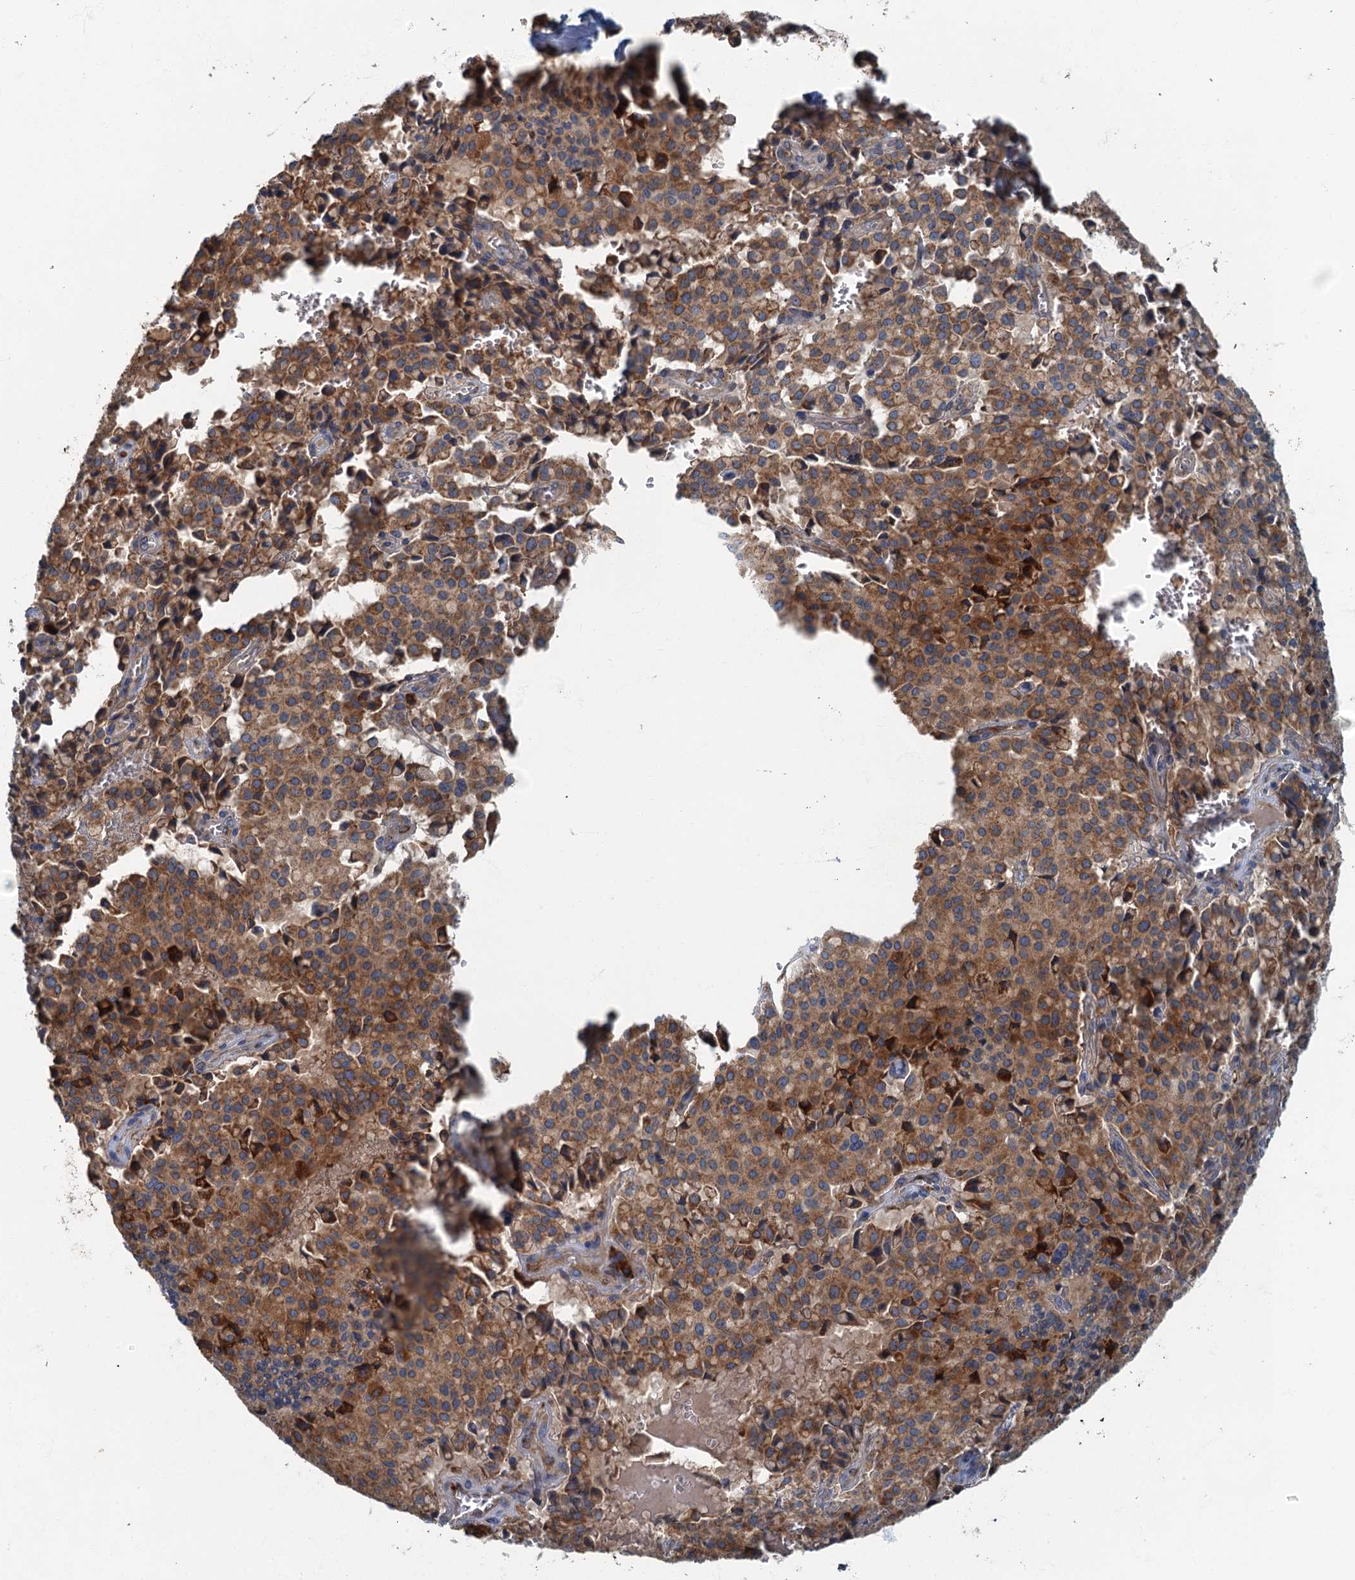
{"staining": {"intensity": "moderate", "quantity": ">75%", "location": "cytoplasmic/membranous"}, "tissue": "pancreatic cancer", "cell_type": "Tumor cells", "image_type": "cancer", "snomed": [{"axis": "morphology", "description": "Adenocarcinoma, NOS"}, {"axis": "topography", "description": "Pancreas"}], "caption": "Human adenocarcinoma (pancreatic) stained for a protein (brown) demonstrates moderate cytoplasmic/membranous positive expression in about >75% of tumor cells.", "gene": "SPDYC", "patient": {"sex": "male", "age": 65}}